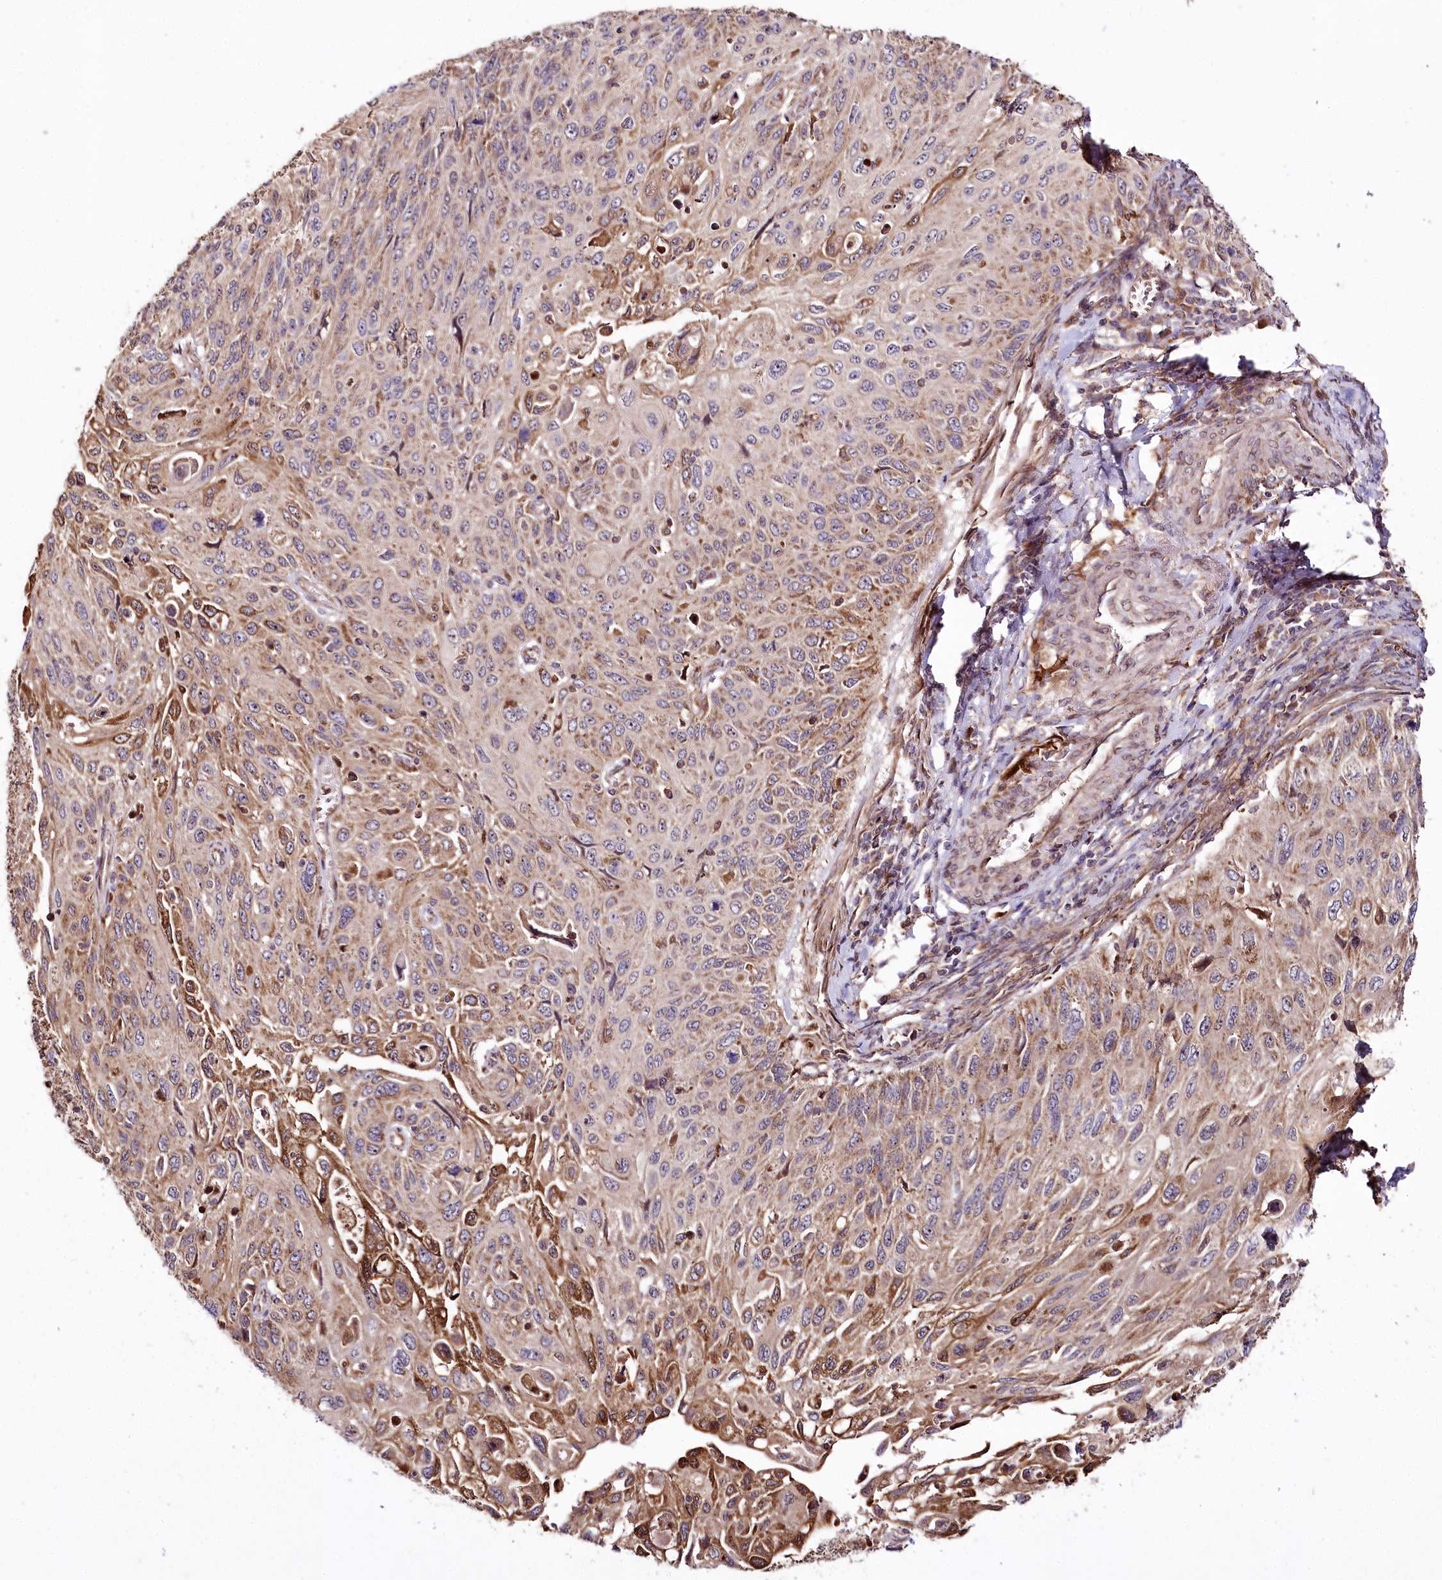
{"staining": {"intensity": "moderate", "quantity": "25%-75%", "location": "cytoplasmic/membranous"}, "tissue": "cervical cancer", "cell_type": "Tumor cells", "image_type": "cancer", "snomed": [{"axis": "morphology", "description": "Squamous cell carcinoma, NOS"}, {"axis": "topography", "description": "Cervix"}], "caption": "Immunohistochemical staining of cervical squamous cell carcinoma demonstrates medium levels of moderate cytoplasmic/membranous protein staining in approximately 25%-75% of tumor cells.", "gene": "RAB7A", "patient": {"sex": "female", "age": 70}}